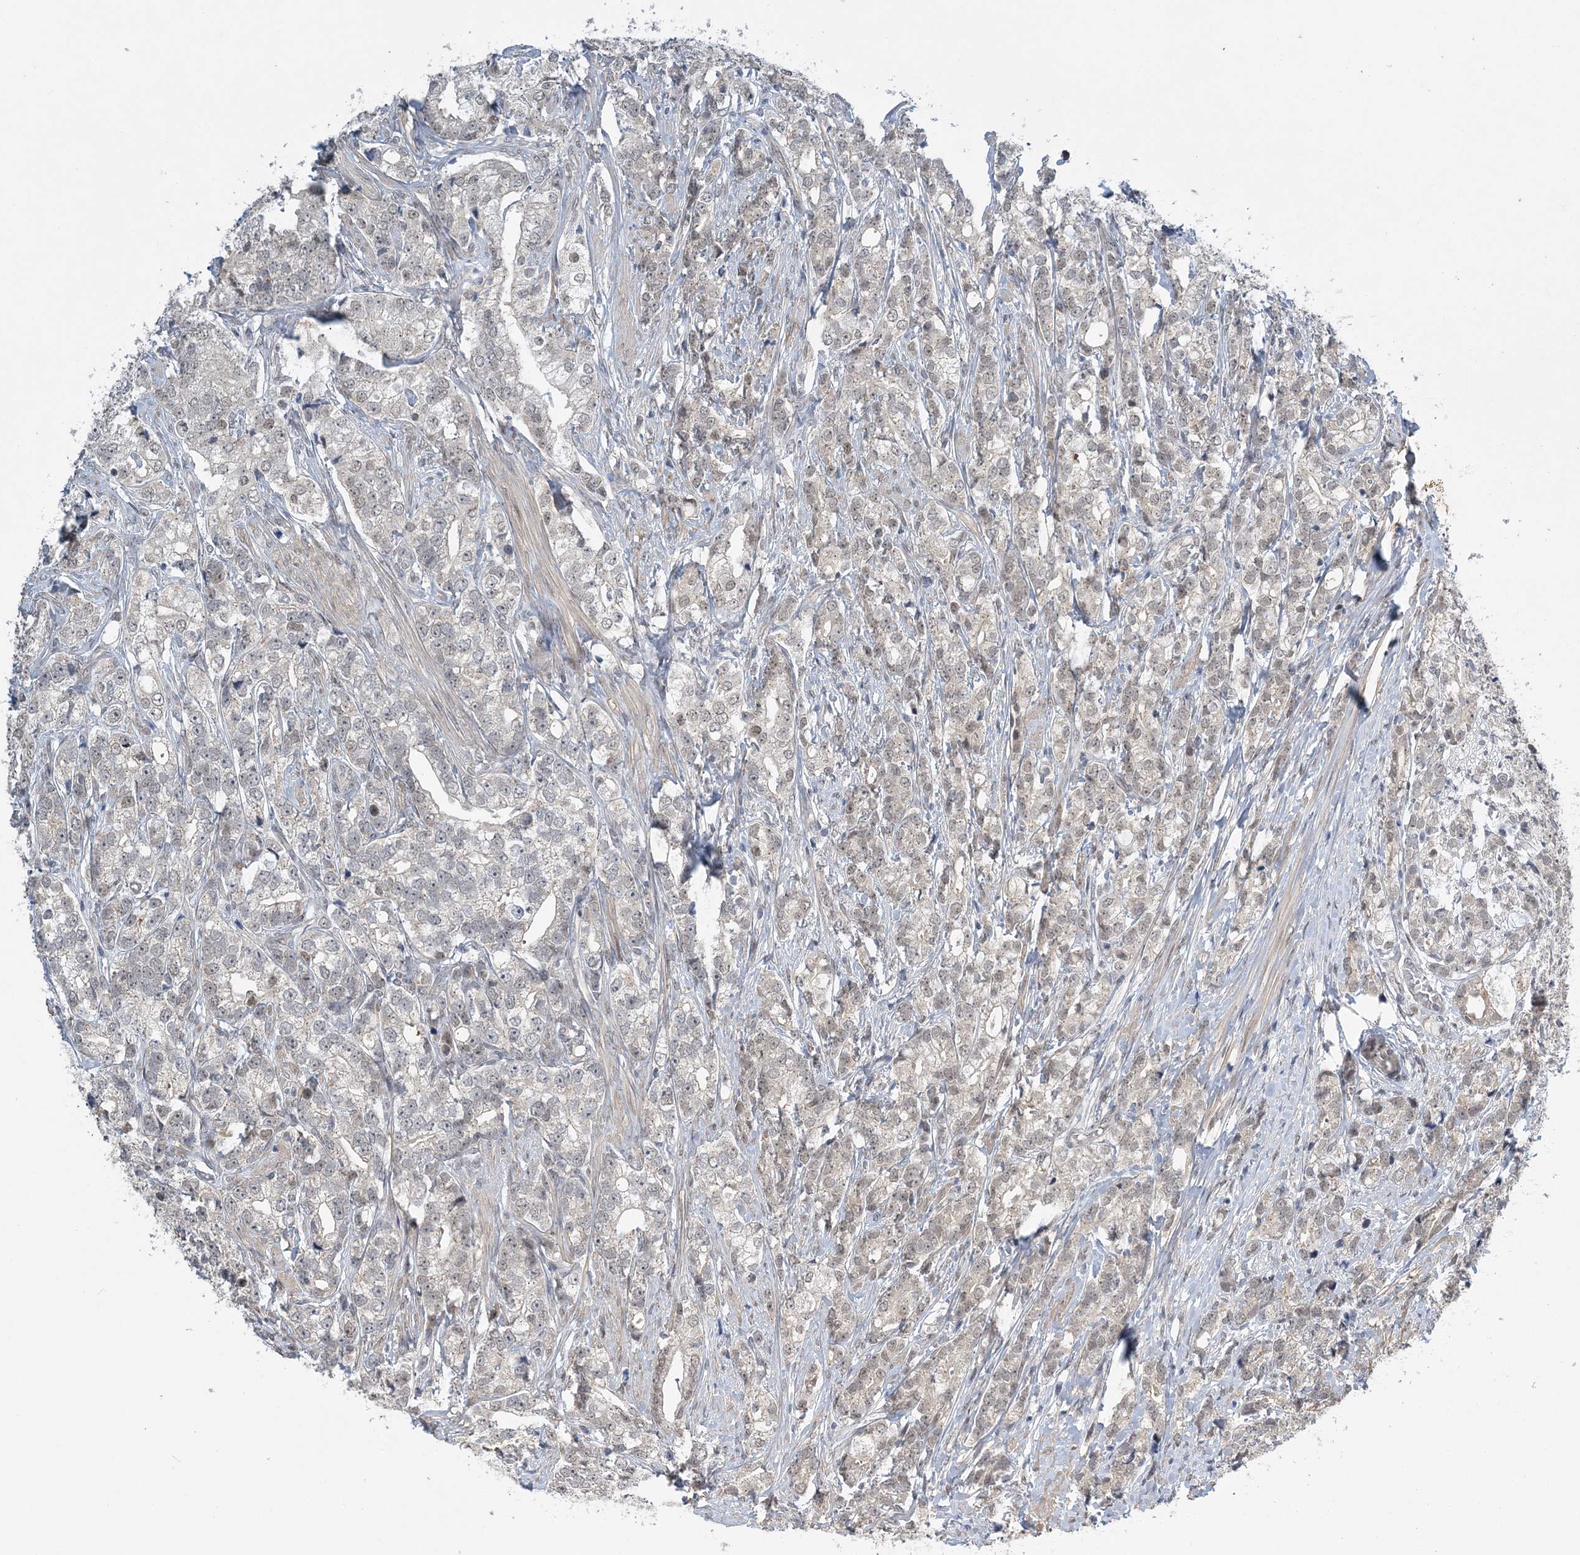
{"staining": {"intensity": "negative", "quantity": "none", "location": "none"}, "tissue": "prostate cancer", "cell_type": "Tumor cells", "image_type": "cancer", "snomed": [{"axis": "morphology", "description": "Adenocarcinoma, High grade"}, {"axis": "topography", "description": "Prostate"}], "caption": "A micrograph of human prostate adenocarcinoma (high-grade) is negative for staining in tumor cells.", "gene": "WAC", "patient": {"sex": "male", "age": 69}}